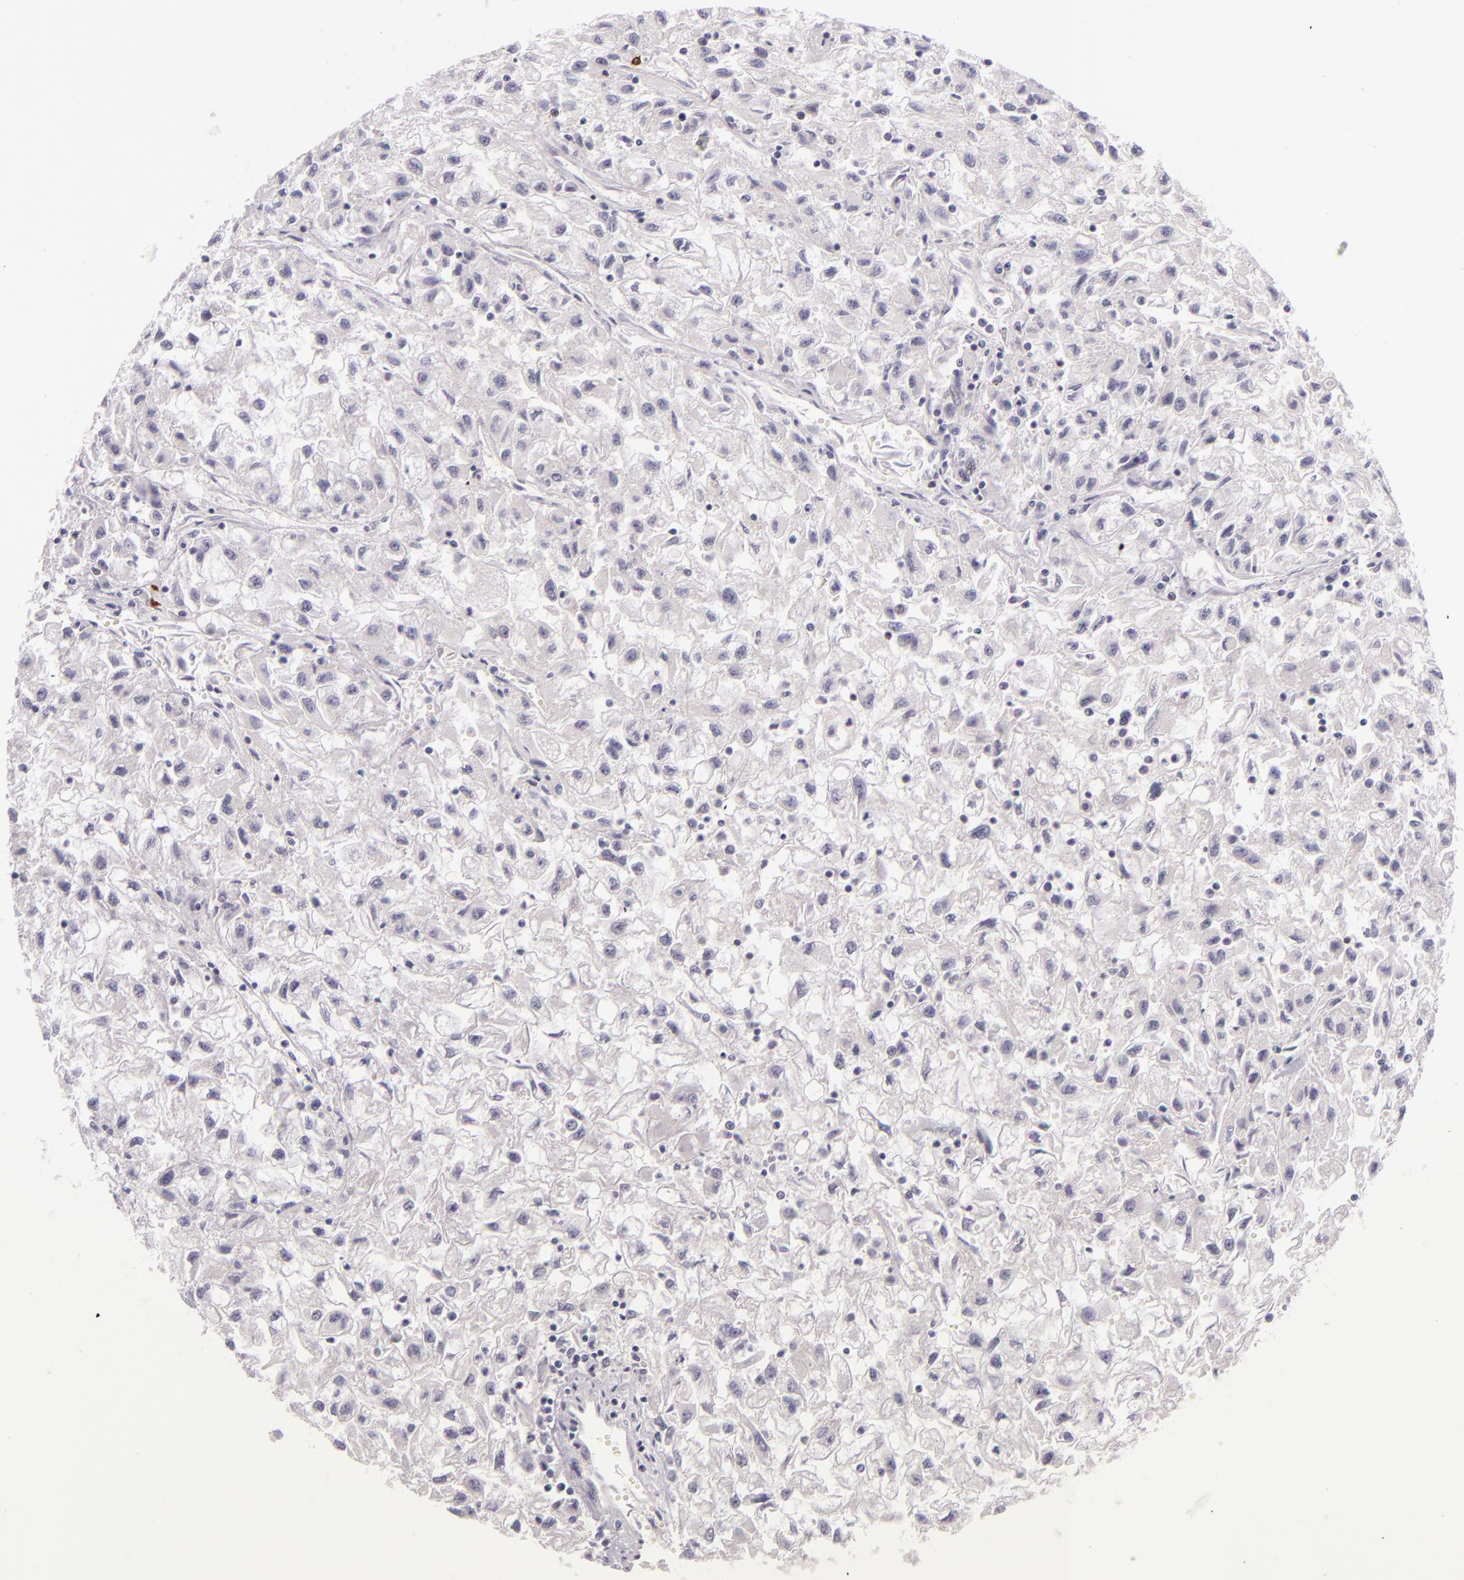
{"staining": {"intensity": "negative", "quantity": "none", "location": "none"}, "tissue": "renal cancer", "cell_type": "Tumor cells", "image_type": "cancer", "snomed": [{"axis": "morphology", "description": "Adenocarcinoma, NOS"}, {"axis": "topography", "description": "Kidney"}], "caption": "There is no significant staining in tumor cells of renal cancer. (Stains: DAB immunohistochemistry with hematoxylin counter stain, Microscopy: brightfield microscopy at high magnification).", "gene": "BCL3", "patient": {"sex": "male", "age": 59}}